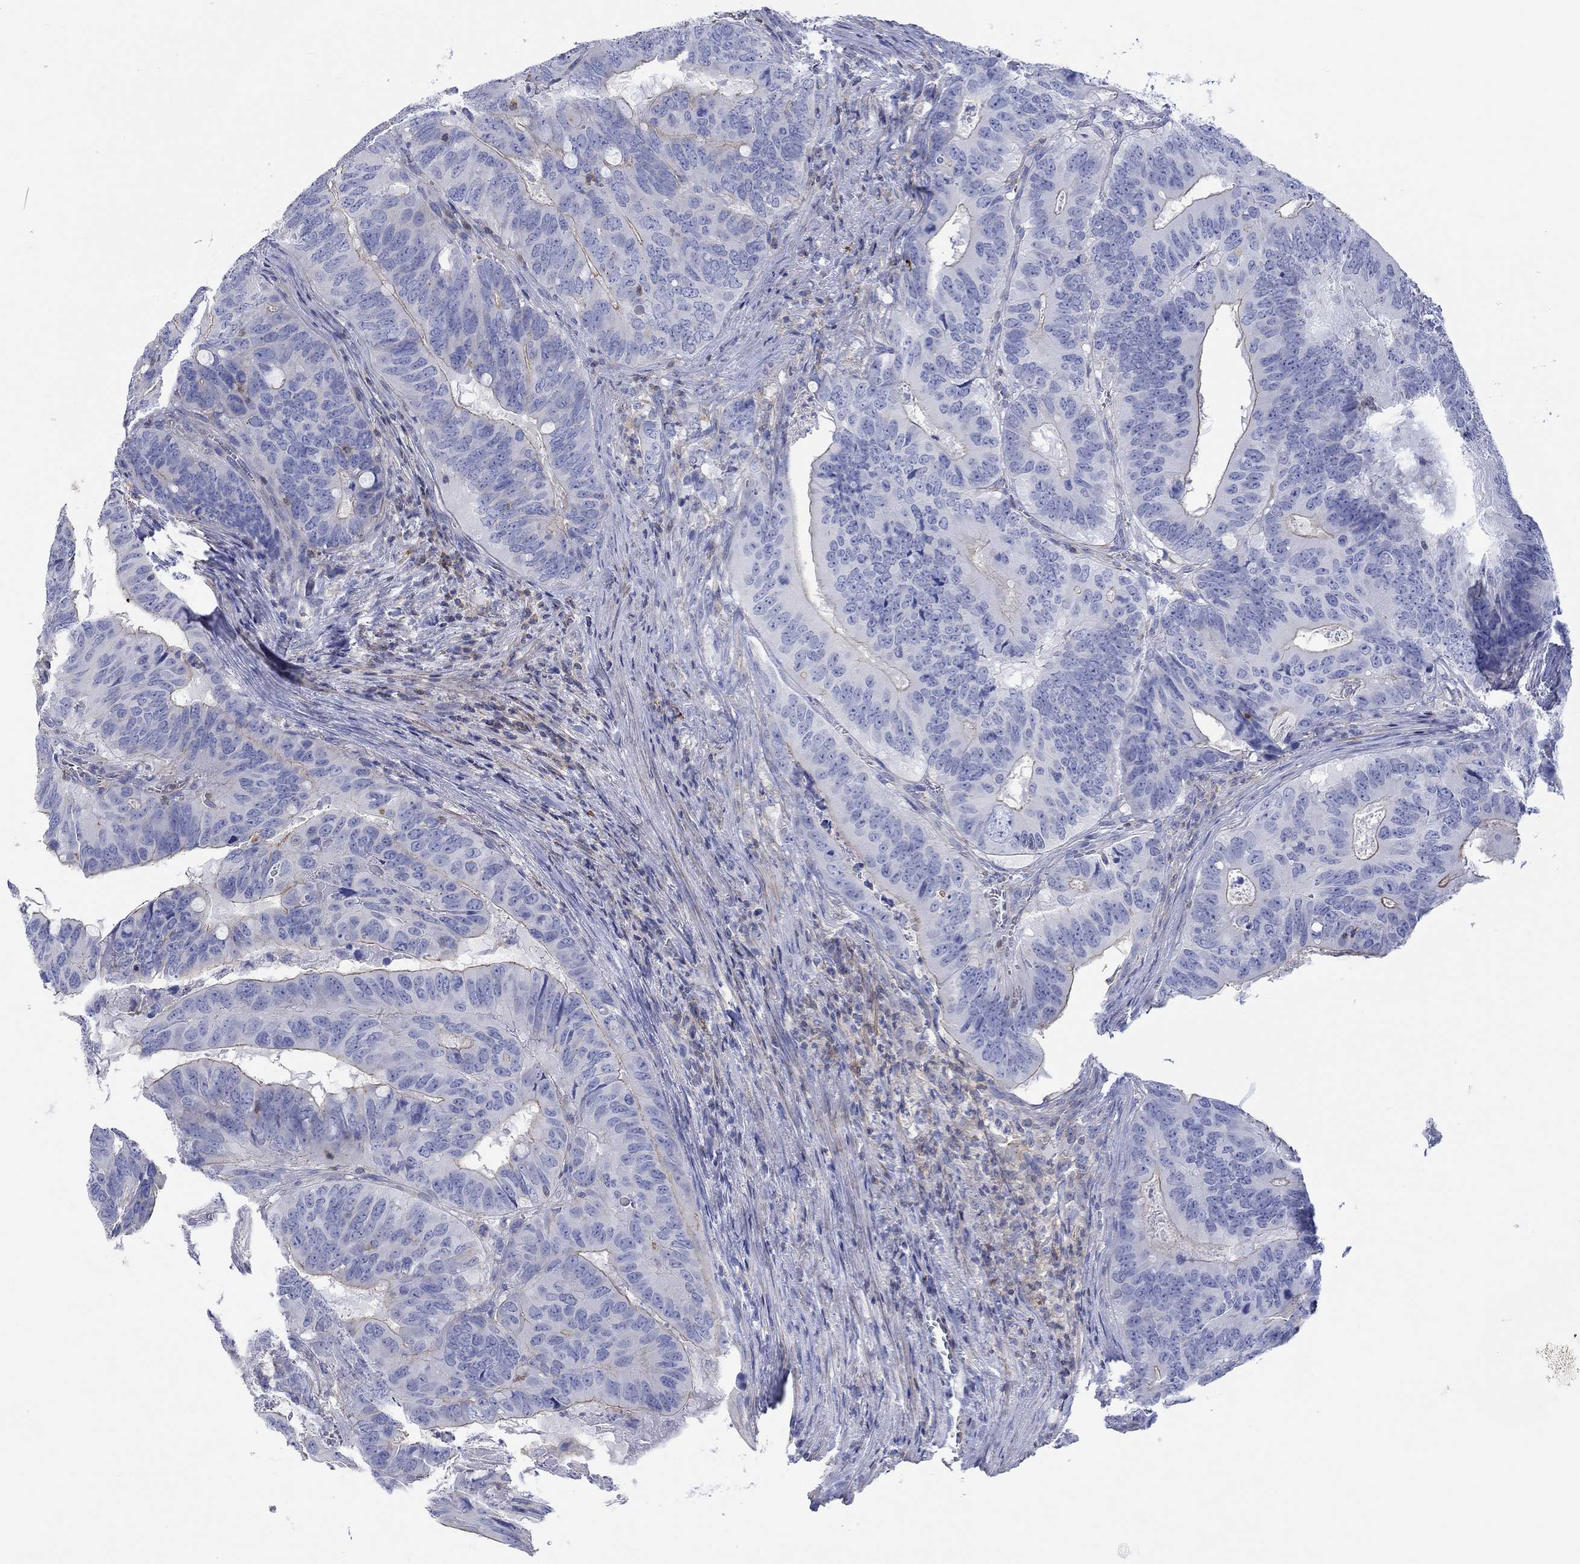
{"staining": {"intensity": "negative", "quantity": "none", "location": "none"}, "tissue": "colorectal cancer", "cell_type": "Tumor cells", "image_type": "cancer", "snomed": [{"axis": "morphology", "description": "Adenocarcinoma, NOS"}, {"axis": "topography", "description": "Colon"}], "caption": "This photomicrograph is of adenocarcinoma (colorectal) stained with immunohistochemistry (IHC) to label a protein in brown with the nuclei are counter-stained blue. There is no positivity in tumor cells.", "gene": "PPIL6", "patient": {"sex": "male", "age": 79}}